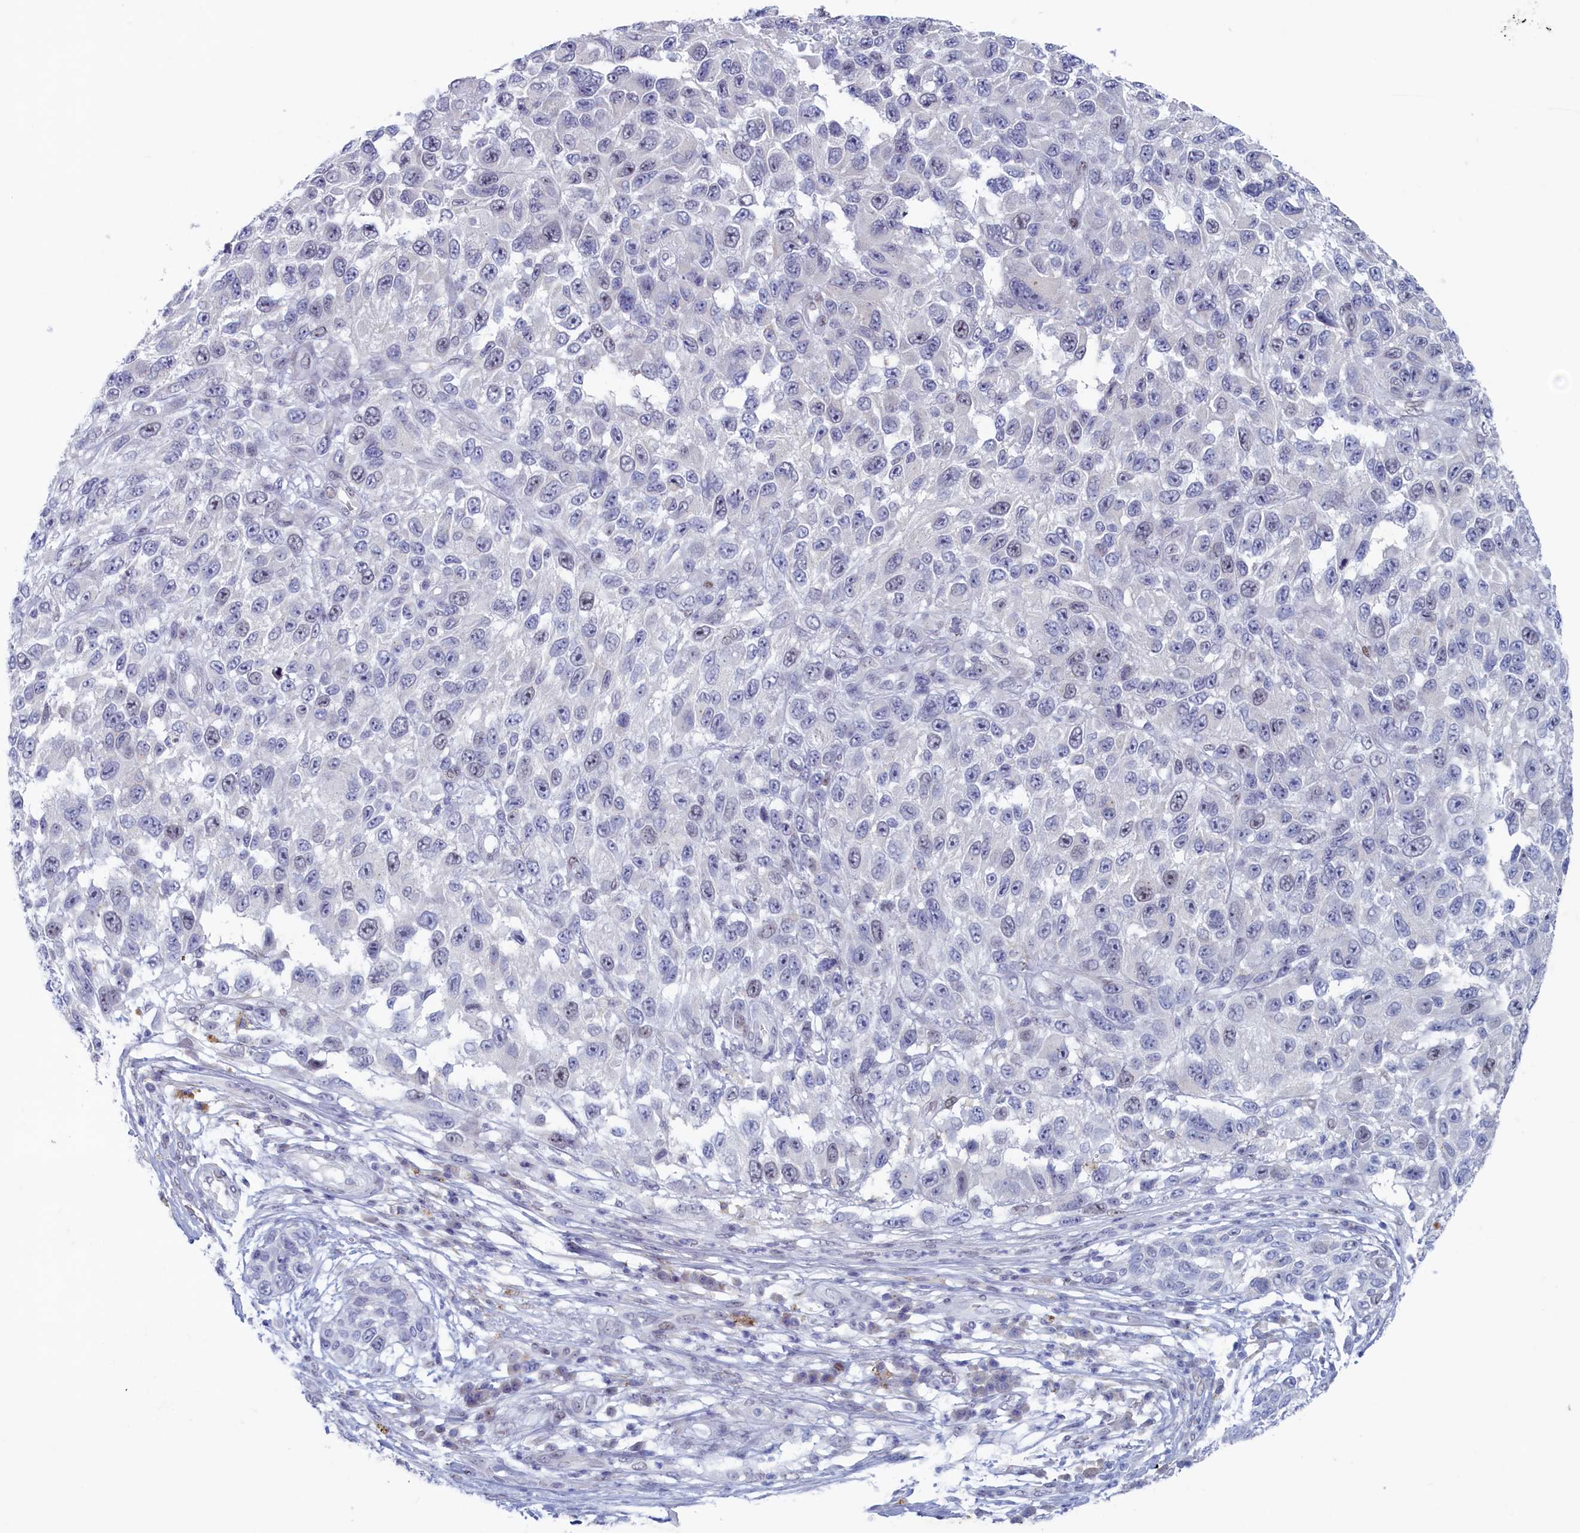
{"staining": {"intensity": "weak", "quantity": "<25%", "location": "nuclear"}, "tissue": "melanoma", "cell_type": "Tumor cells", "image_type": "cancer", "snomed": [{"axis": "morphology", "description": "Malignant melanoma, NOS"}, {"axis": "topography", "description": "Skin"}], "caption": "A high-resolution photomicrograph shows IHC staining of melanoma, which displays no significant staining in tumor cells.", "gene": "WDR76", "patient": {"sex": "female", "age": 96}}